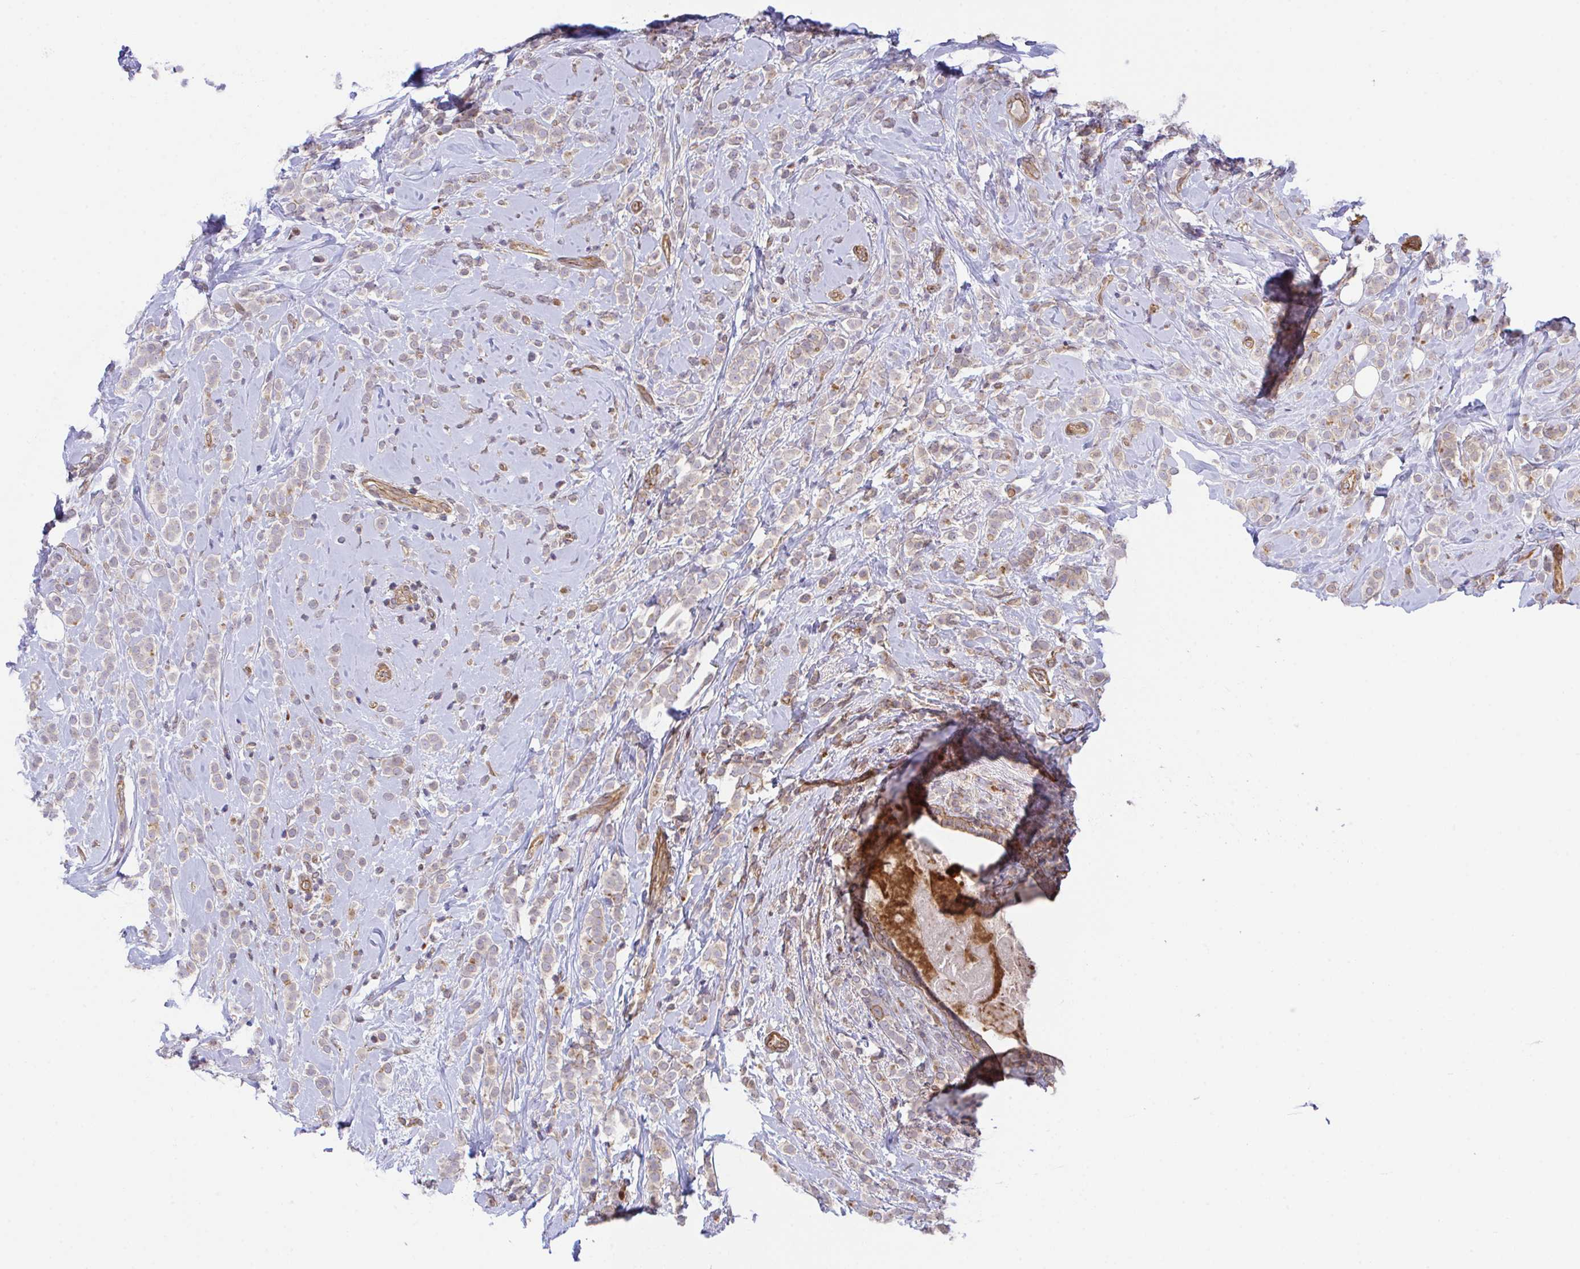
{"staining": {"intensity": "negative", "quantity": "none", "location": "none"}, "tissue": "breast cancer", "cell_type": "Tumor cells", "image_type": "cancer", "snomed": [{"axis": "morphology", "description": "Lobular carcinoma"}, {"axis": "topography", "description": "Breast"}], "caption": "A micrograph of breast cancer stained for a protein exhibits no brown staining in tumor cells.", "gene": "ZBED3", "patient": {"sex": "female", "age": 49}}